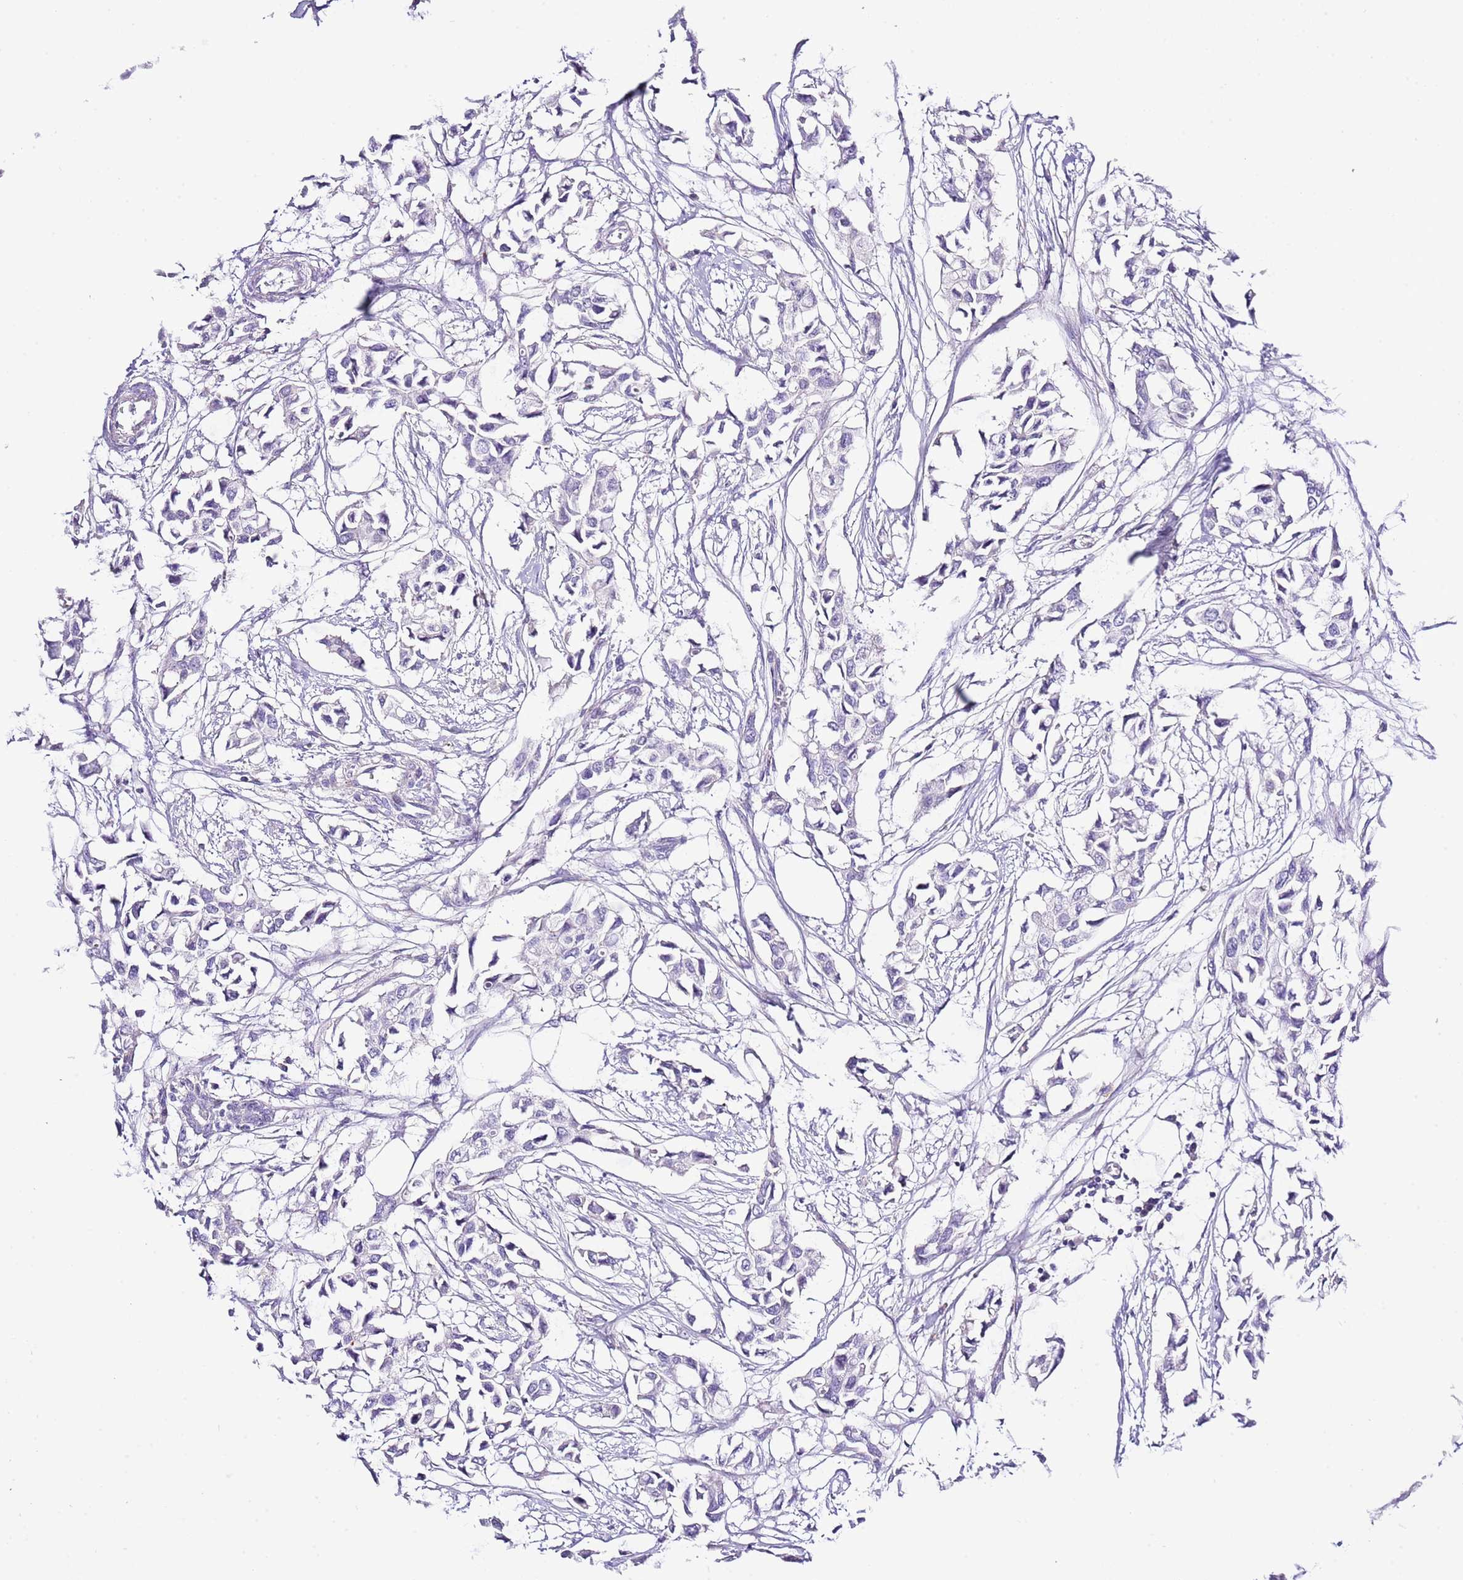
{"staining": {"intensity": "negative", "quantity": "none", "location": "none"}, "tissue": "breast cancer", "cell_type": "Tumor cells", "image_type": "cancer", "snomed": [{"axis": "morphology", "description": "Duct carcinoma"}, {"axis": "topography", "description": "Breast"}], "caption": "A histopathology image of breast cancer (invasive ductal carcinoma) stained for a protein reveals no brown staining in tumor cells.", "gene": "ALDH3A1", "patient": {"sex": "female", "age": 41}}